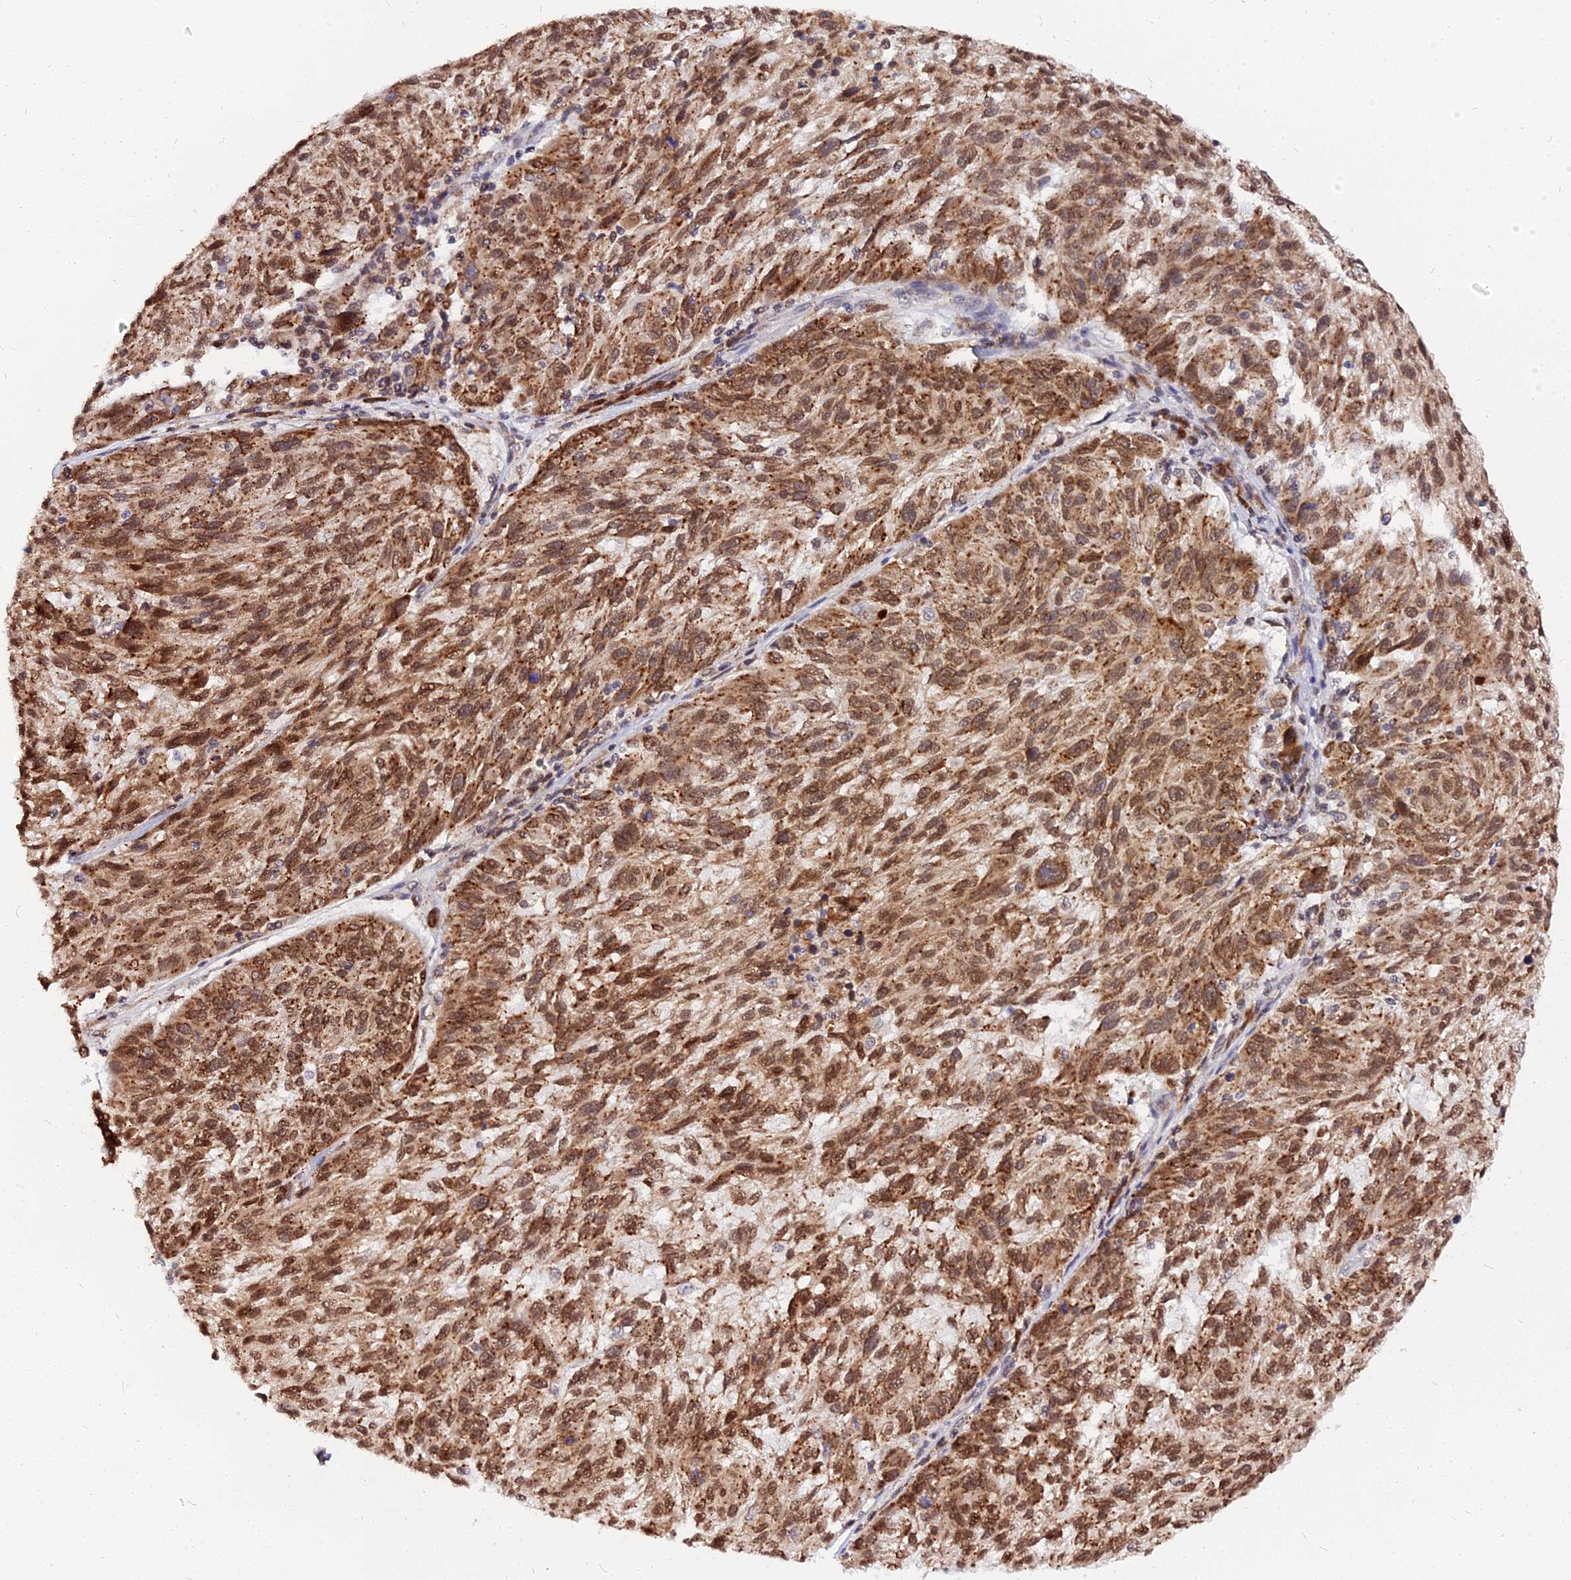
{"staining": {"intensity": "moderate", "quantity": ">75%", "location": "cytoplasmic/membranous,nuclear"}, "tissue": "melanoma", "cell_type": "Tumor cells", "image_type": "cancer", "snomed": [{"axis": "morphology", "description": "Malignant melanoma, NOS"}, {"axis": "topography", "description": "Skin"}], "caption": "Human malignant melanoma stained with a protein marker displays moderate staining in tumor cells.", "gene": "RNF121", "patient": {"sex": "male", "age": 53}}